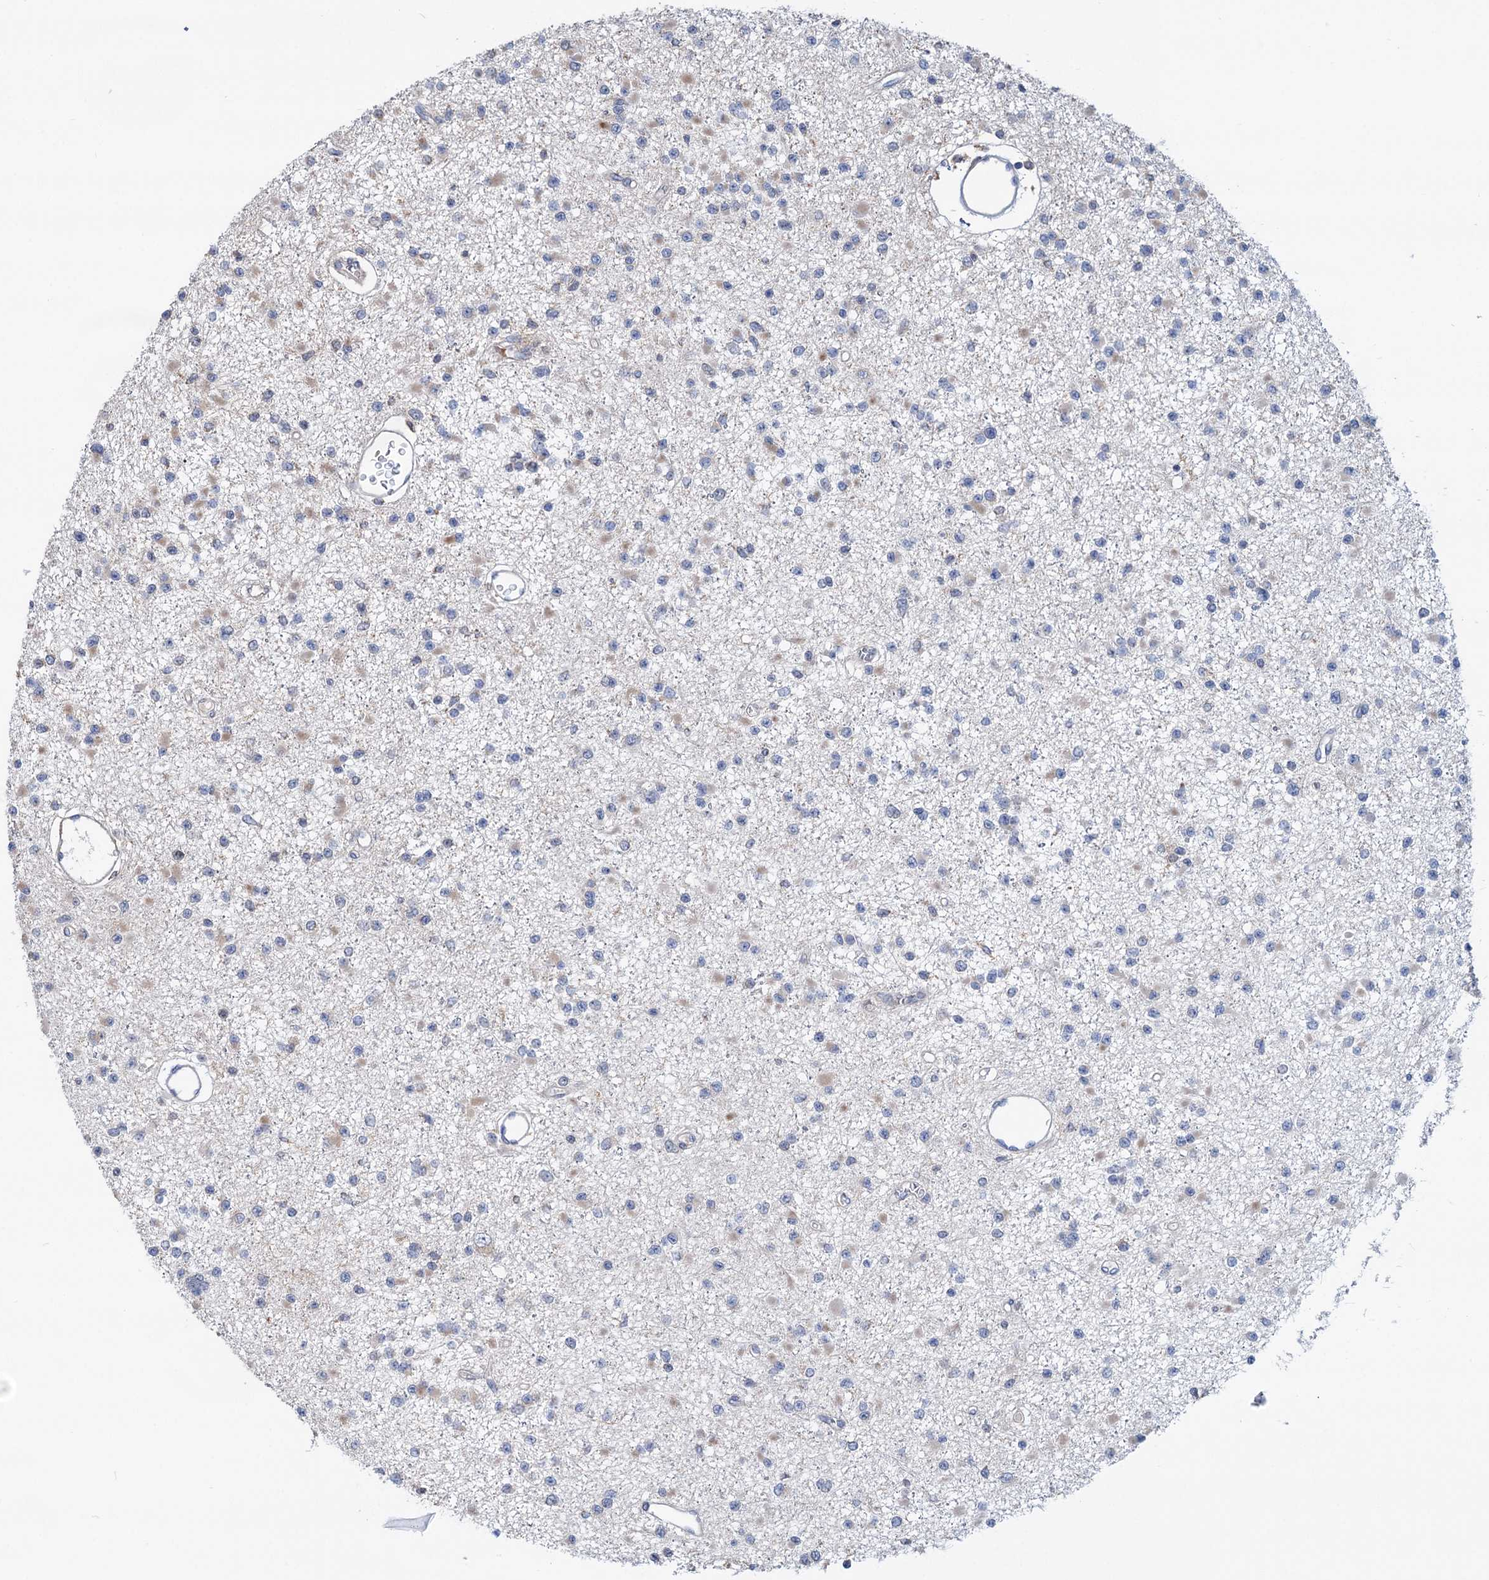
{"staining": {"intensity": "weak", "quantity": "<25%", "location": "cytoplasmic/membranous"}, "tissue": "glioma", "cell_type": "Tumor cells", "image_type": "cancer", "snomed": [{"axis": "morphology", "description": "Glioma, malignant, Low grade"}, {"axis": "topography", "description": "Brain"}], "caption": "Human glioma stained for a protein using IHC demonstrates no expression in tumor cells.", "gene": "RNF111", "patient": {"sex": "female", "age": 22}}